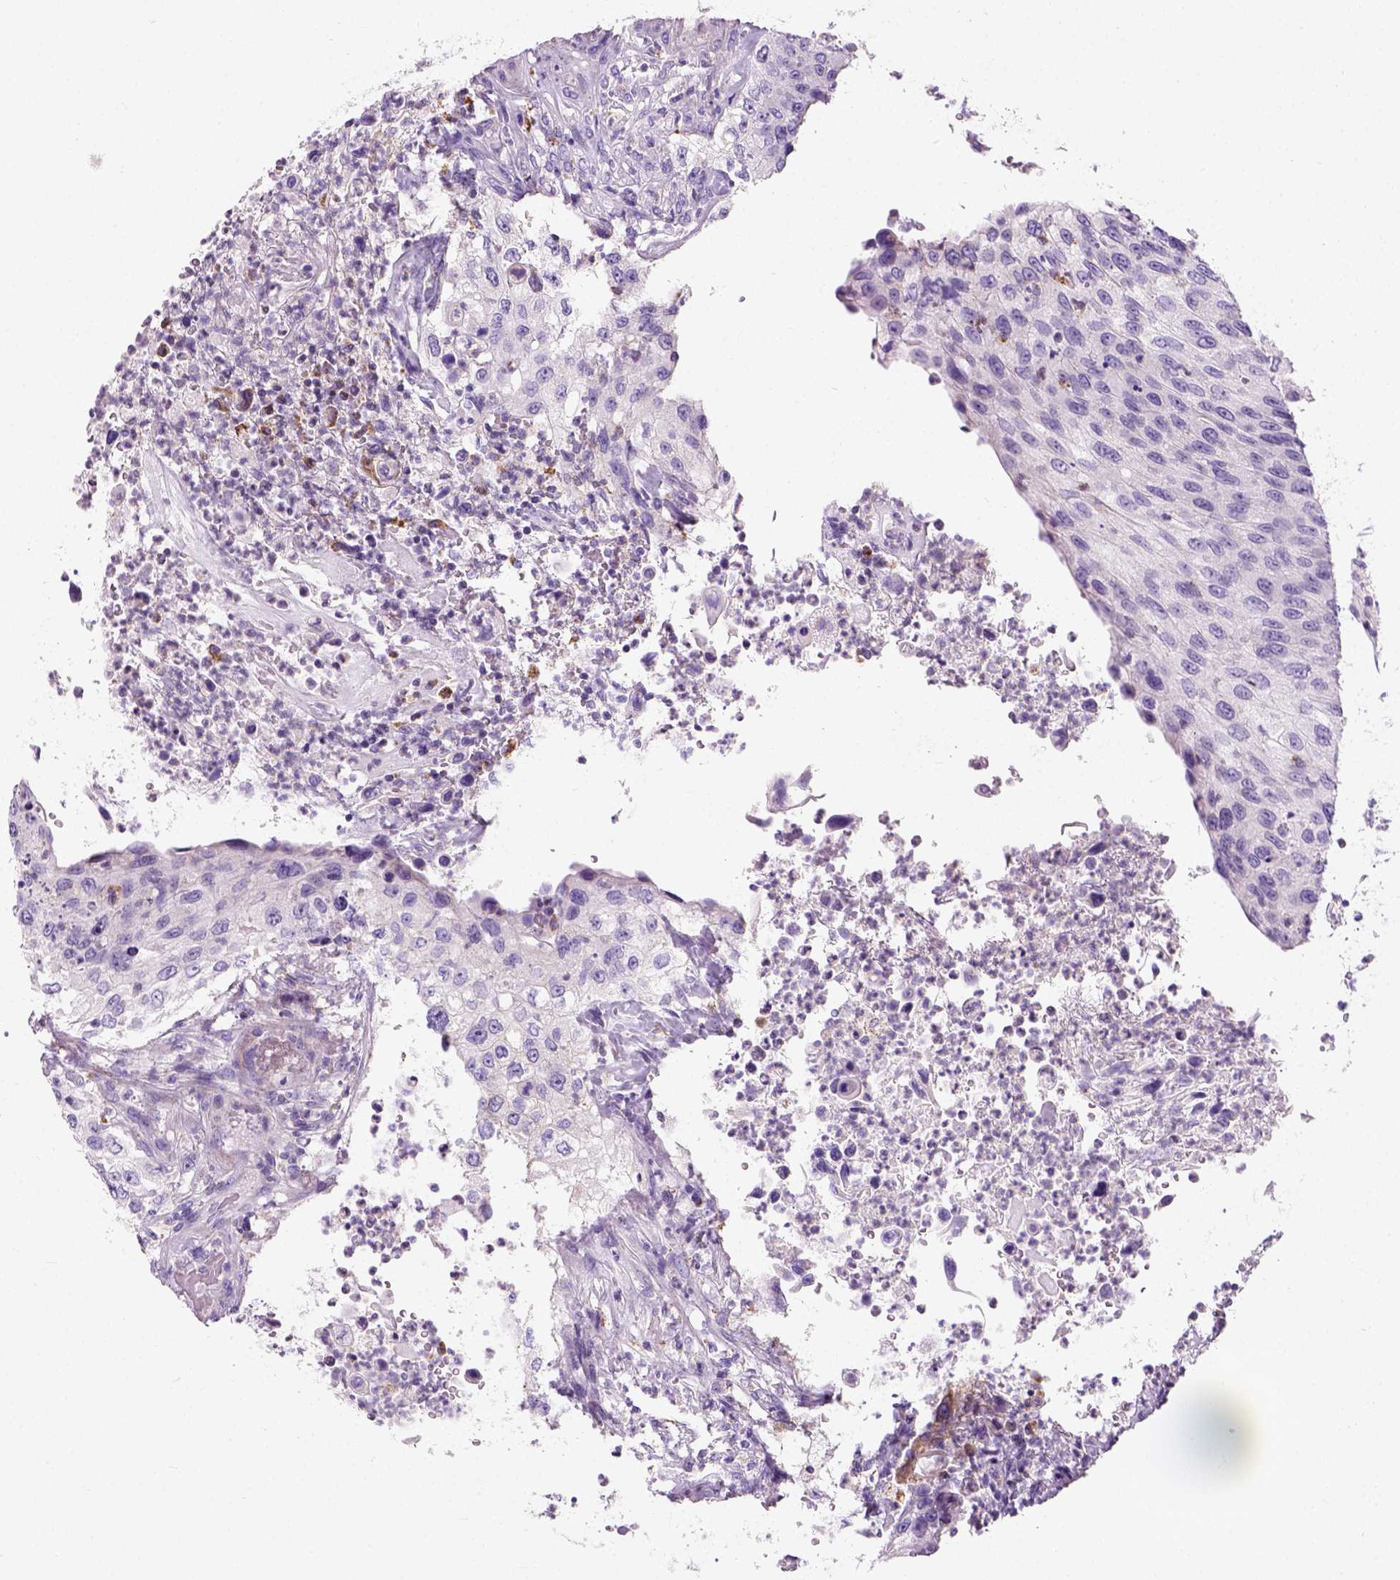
{"staining": {"intensity": "negative", "quantity": "none", "location": "none"}, "tissue": "urothelial cancer", "cell_type": "Tumor cells", "image_type": "cancer", "snomed": [{"axis": "morphology", "description": "Urothelial carcinoma, High grade"}, {"axis": "topography", "description": "Urinary bladder"}], "caption": "IHC of urothelial cancer displays no positivity in tumor cells. (DAB immunohistochemistry (IHC) visualized using brightfield microscopy, high magnification).", "gene": "CHODL", "patient": {"sex": "female", "age": 60}}